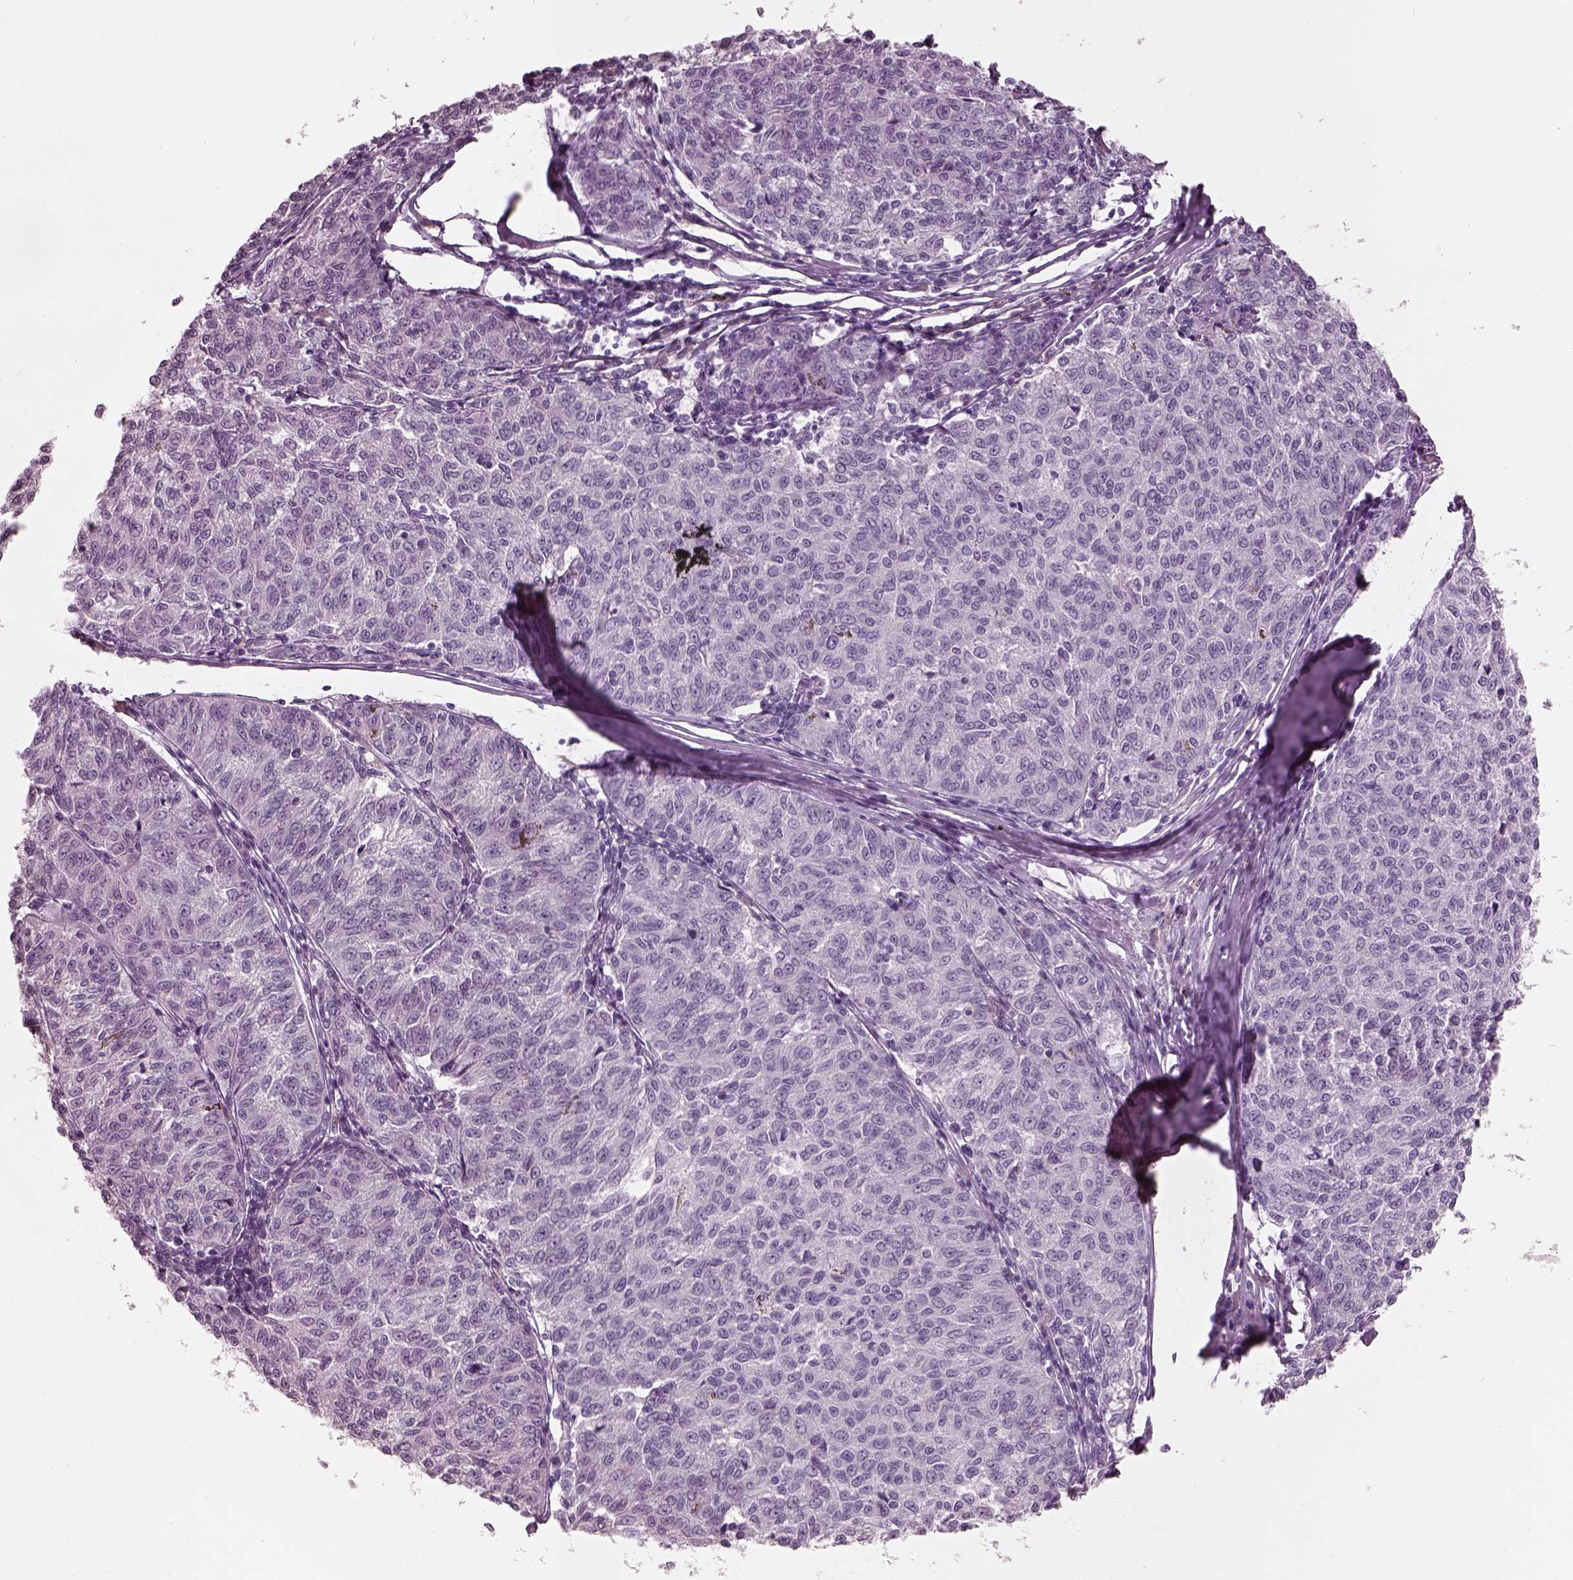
{"staining": {"intensity": "negative", "quantity": "none", "location": "none"}, "tissue": "melanoma", "cell_type": "Tumor cells", "image_type": "cancer", "snomed": [{"axis": "morphology", "description": "Malignant melanoma, NOS"}, {"axis": "topography", "description": "Skin"}], "caption": "The photomicrograph displays no staining of tumor cells in malignant melanoma. (DAB immunohistochemistry, high magnification).", "gene": "SLC27A2", "patient": {"sex": "female", "age": 72}}